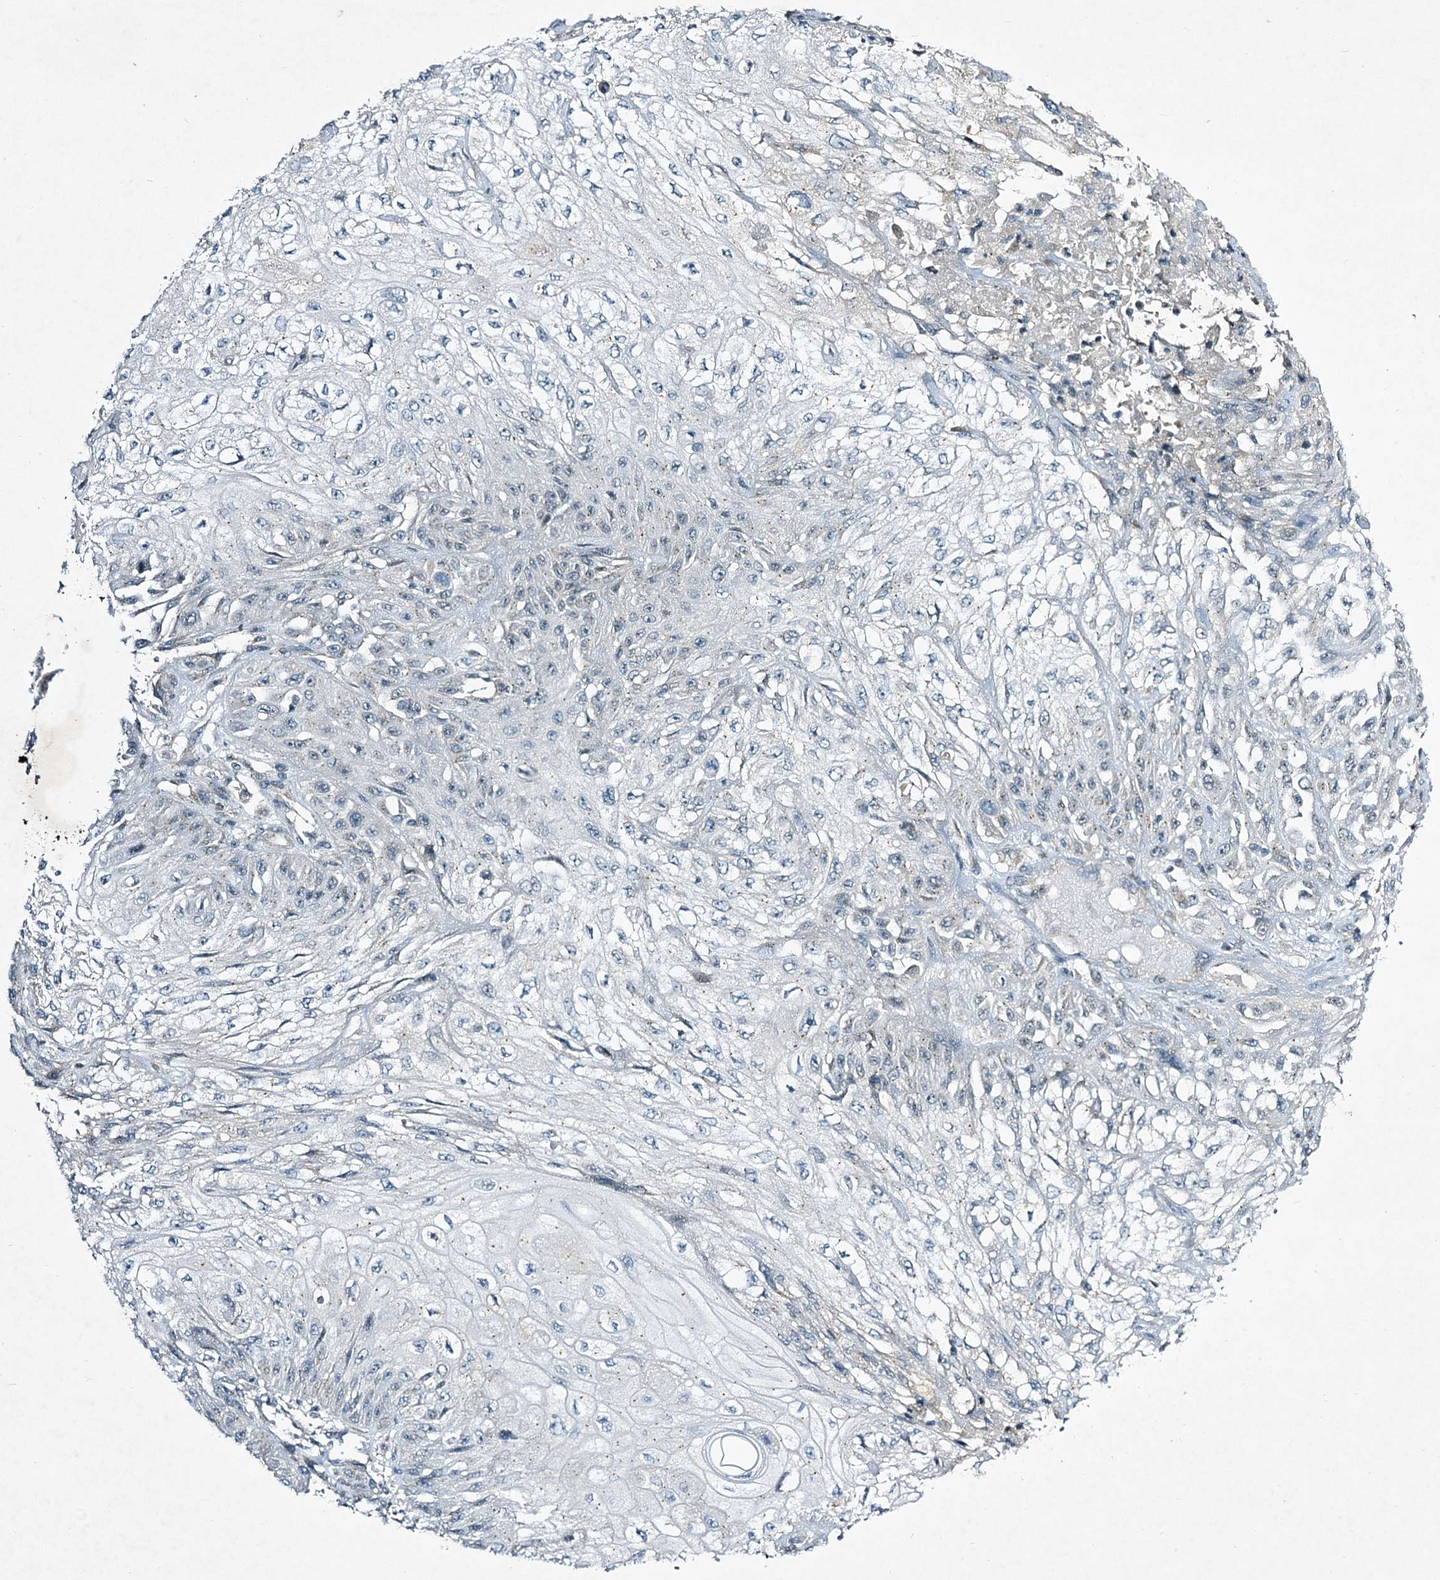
{"staining": {"intensity": "negative", "quantity": "none", "location": "none"}, "tissue": "skin cancer", "cell_type": "Tumor cells", "image_type": "cancer", "snomed": [{"axis": "morphology", "description": "Squamous cell carcinoma, NOS"}, {"axis": "morphology", "description": "Squamous cell carcinoma, metastatic, NOS"}, {"axis": "topography", "description": "Skin"}, {"axis": "topography", "description": "Lymph node"}], "caption": "The histopathology image reveals no staining of tumor cells in skin metastatic squamous cell carcinoma.", "gene": "STAP1", "patient": {"sex": "male", "age": 75}}